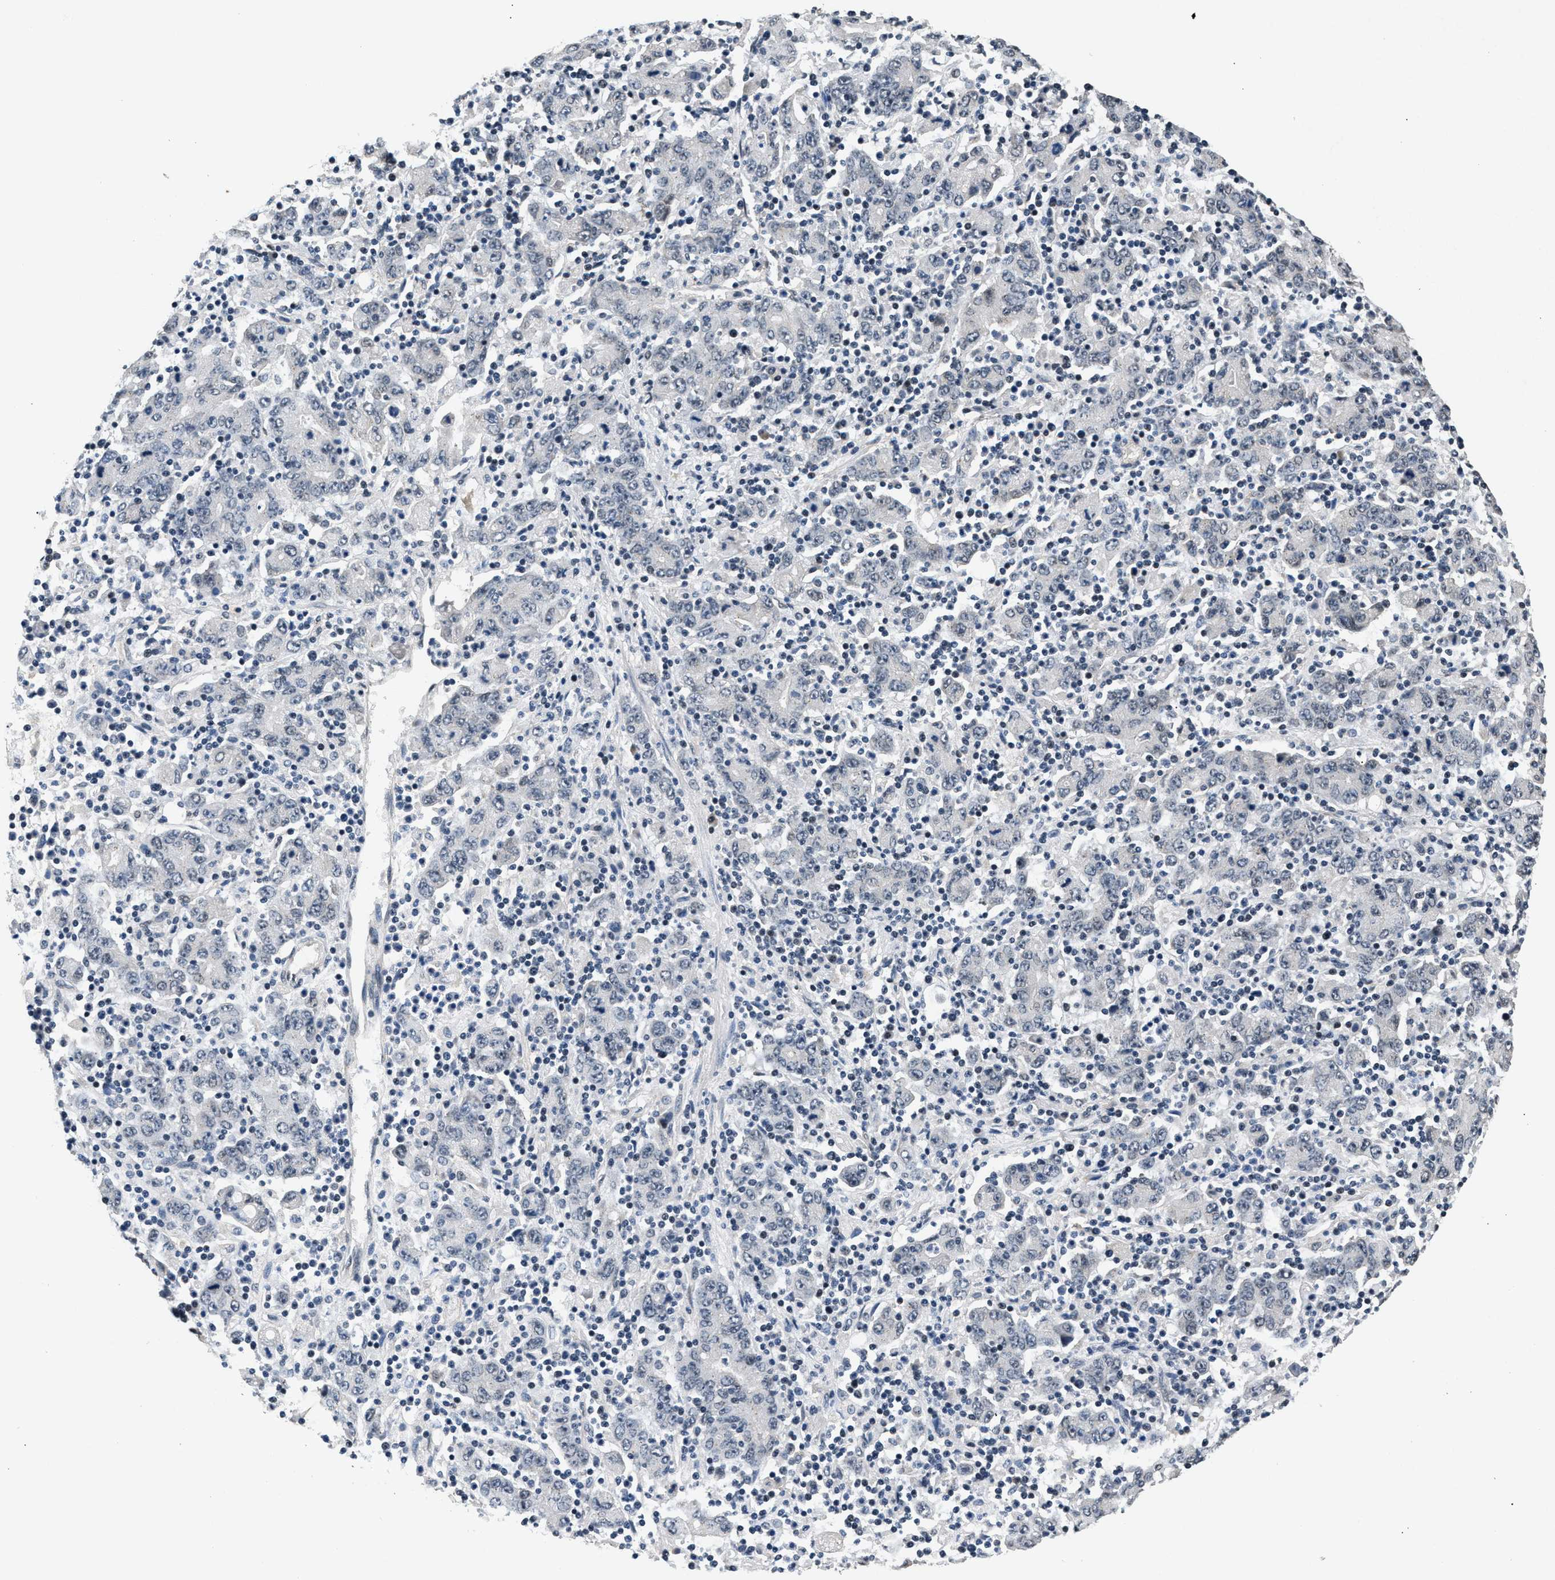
{"staining": {"intensity": "weak", "quantity": "<25%", "location": "cytoplasmic/membranous"}, "tissue": "stomach cancer", "cell_type": "Tumor cells", "image_type": "cancer", "snomed": [{"axis": "morphology", "description": "Adenocarcinoma, NOS"}, {"axis": "topography", "description": "Stomach, upper"}], "caption": "This is an IHC image of stomach cancer (adenocarcinoma). There is no expression in tumor cells.", "gene": "RBM33", "patient": {"sex": "male", "age": 69}}